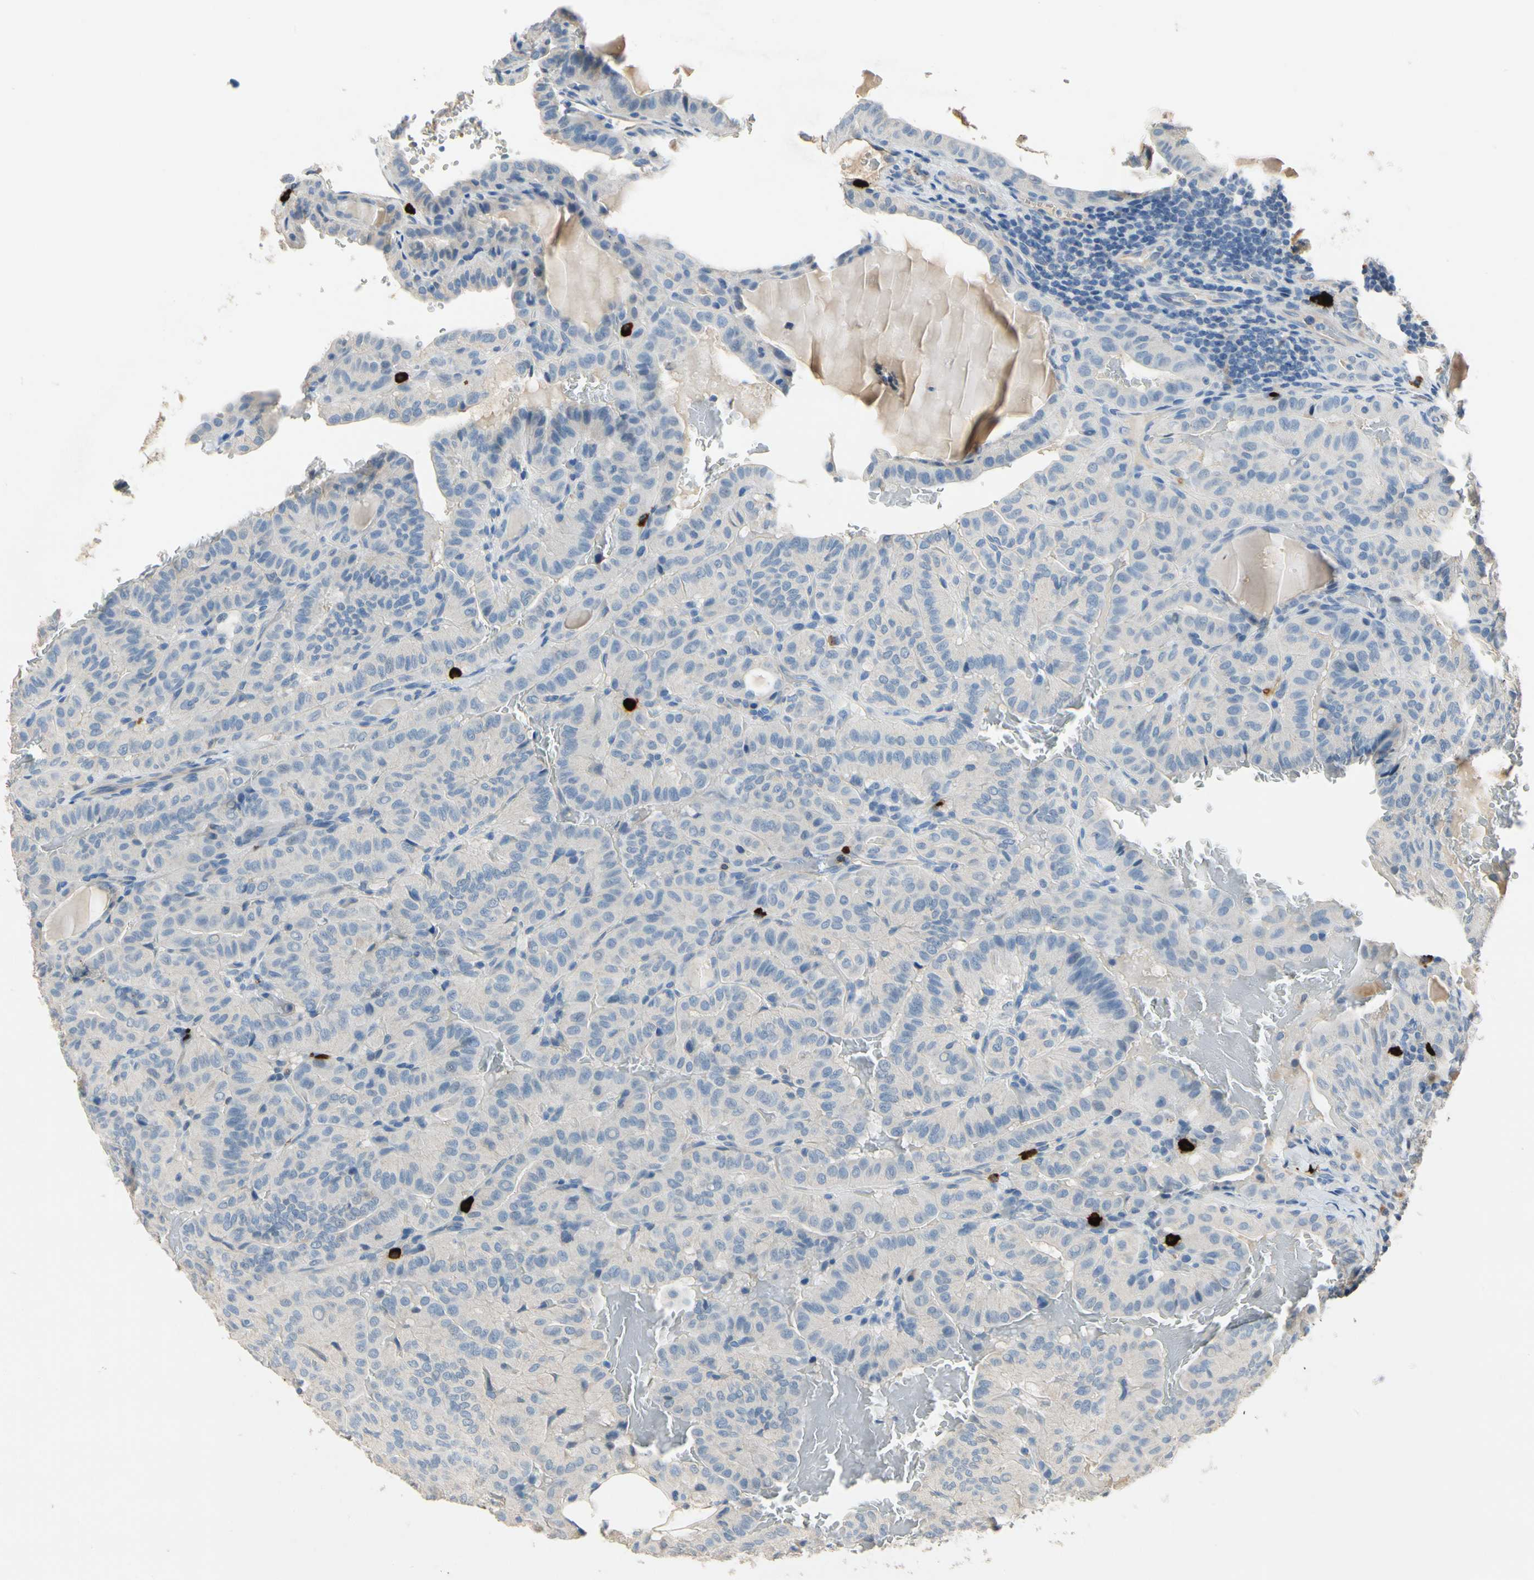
{"staining": {"intensity": "negative", "quantity": "none", "location": "none"}, "tissue": "thyroid cancer", "cell_type": "Tumor cells", "image_type": "cancer", "snomed": [{"axis": "morphology", "description": "Papillary adenocarcinoma, NOS"}, {"axis": "topography", "description": "Thyroid gland"}], "caption": "Tumor cells show no significant protein positivity in thyroid papillary adenocarcinoma.", "gene": "CPA3", "patient": {"sex": "male", "age": 77}}